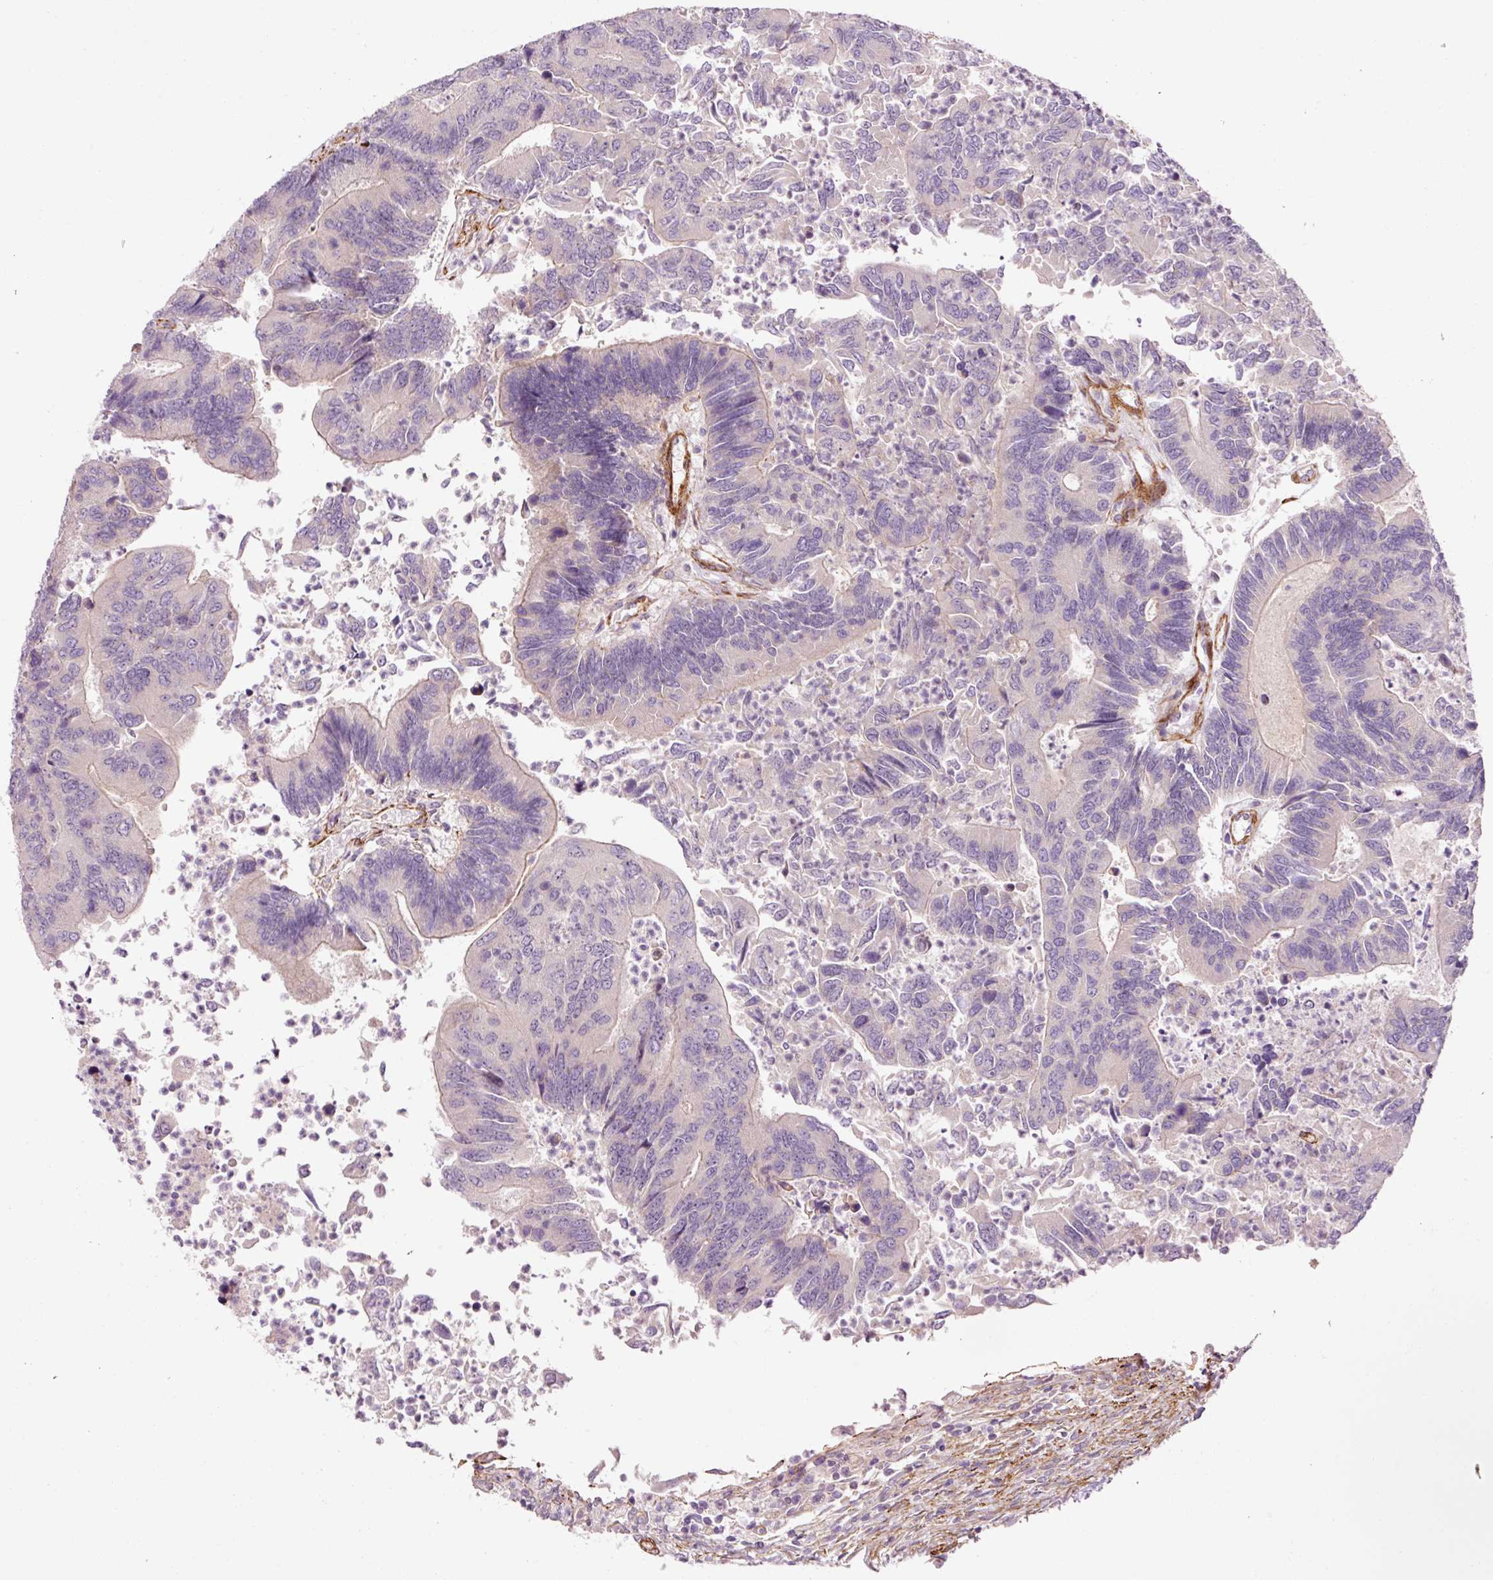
{"staining": {"intensity": "negative", "quantity": "none", "location": "none"}, "tissue": "colorectal cancer", "cell_type": "Tumor cells", "image_type": "cancer", "snomed": [{"axis": "morphology", "description": "Adenocarcinoma, NOS"}, {"axis": "topography", "description": "Colon"}], "caption": "Photomicrograph shows no significant protein positivity in tumor cells of adenocarcinoma (colorectal). (DAB (3,3'-diaminobenzidine) IHC visualized using brightfield microscopy, high magnification).", "gene": "ANKRD20A1", "patient": {"sex": "female", "age": 67}}